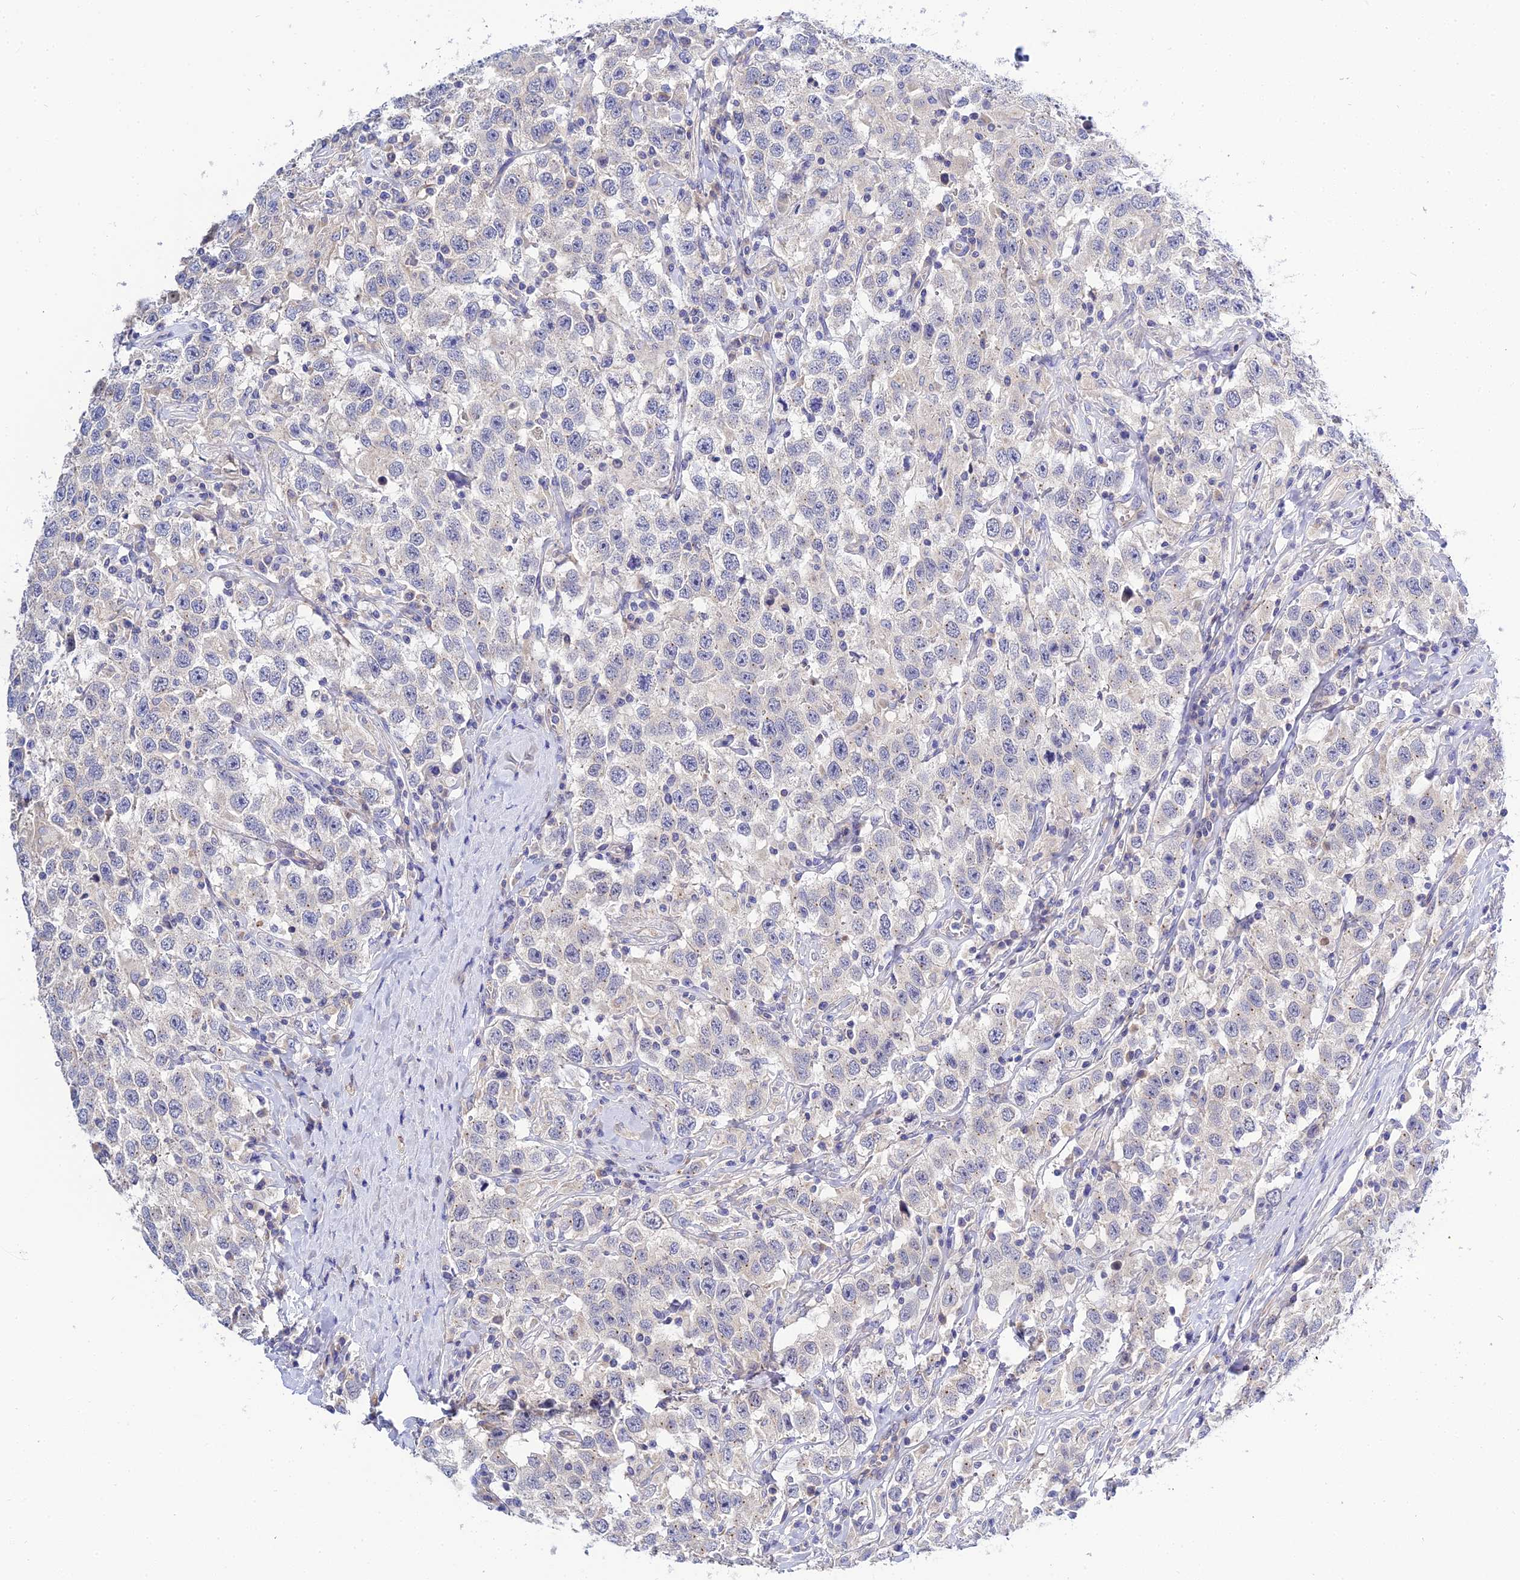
{"staining": {"intensity": "negative", "quantity": "none", "location": "none"}, "tissue": "testis cancer", "cell_type": "Tumor cells", "image_type": "cancer", "snomed": [{"axis": "morphology", "description": "Seminoma, NOS"}, {"axis": "topography", "description": "Testis"}], "caption": "The immunohistochemistry image has no significant expression in tumor cells of testis cancer (seminoma) tissue. Brightfield microscopy of immunohistochemistry stained with DAB (3,3'-diaminobenzidine) (brown) and hematoxylin (blue), captured at high magnification.", "gene": "APOBEC3H", "patient": {"sex": "male", "age": 41}}